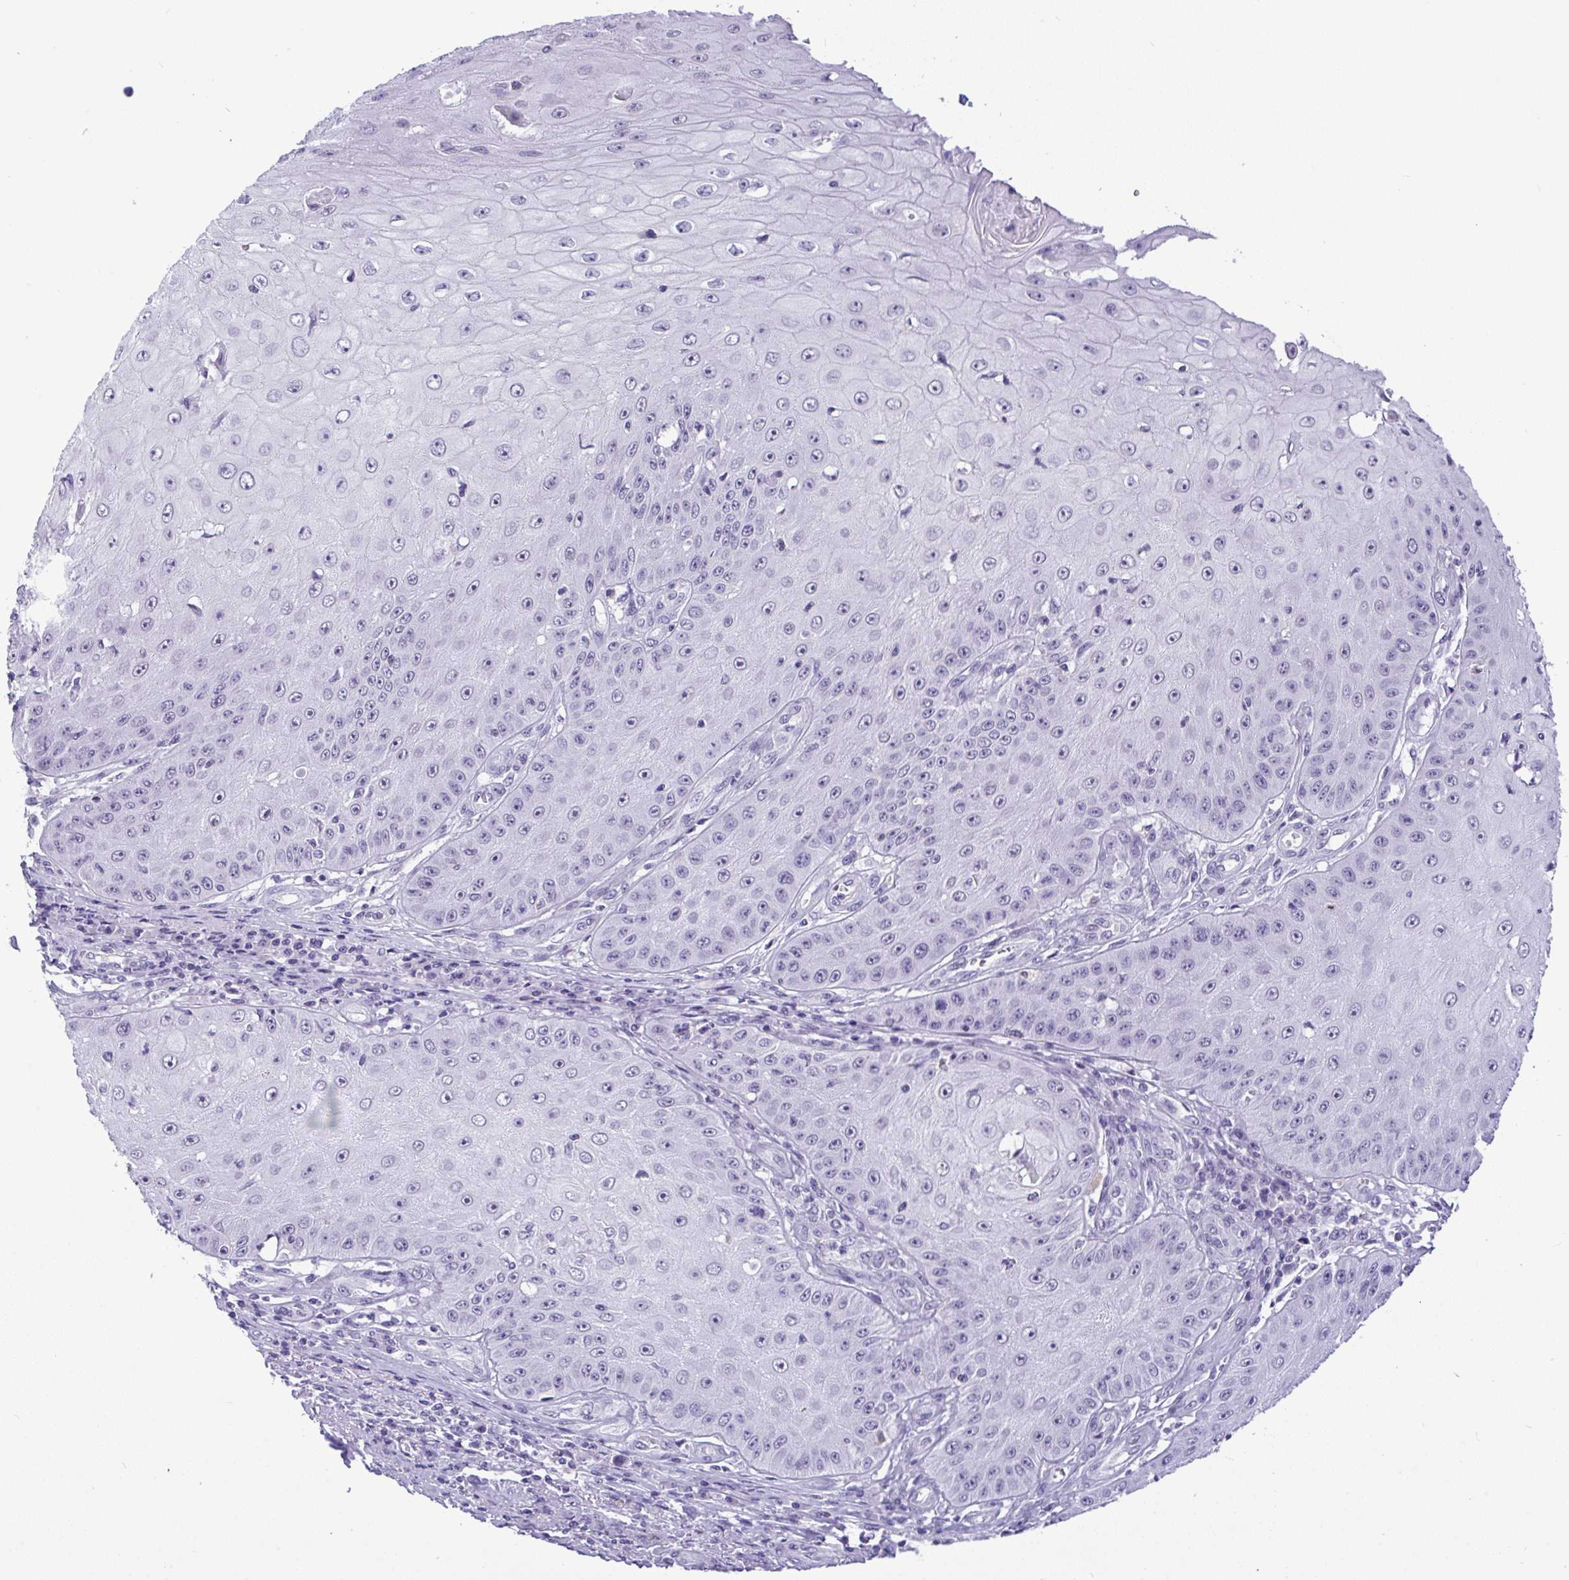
{"staining": {"intensity": "negative", "quantity": "none", "location": "none"}, "tissue": "skin cancer", "cell_type": "Tumor cells", "image_type": "cancer", "snomed": [{"axis": "morphology", "description": "Squamous cell carcinoma, NOS"}, {"axis": "topography", "description": "Skin"}], "caption": "Tumor cells are negative for protein expression in human skin cancer.", "gene": "YBX2", "patient": {"sex": "male", "age": 70}}